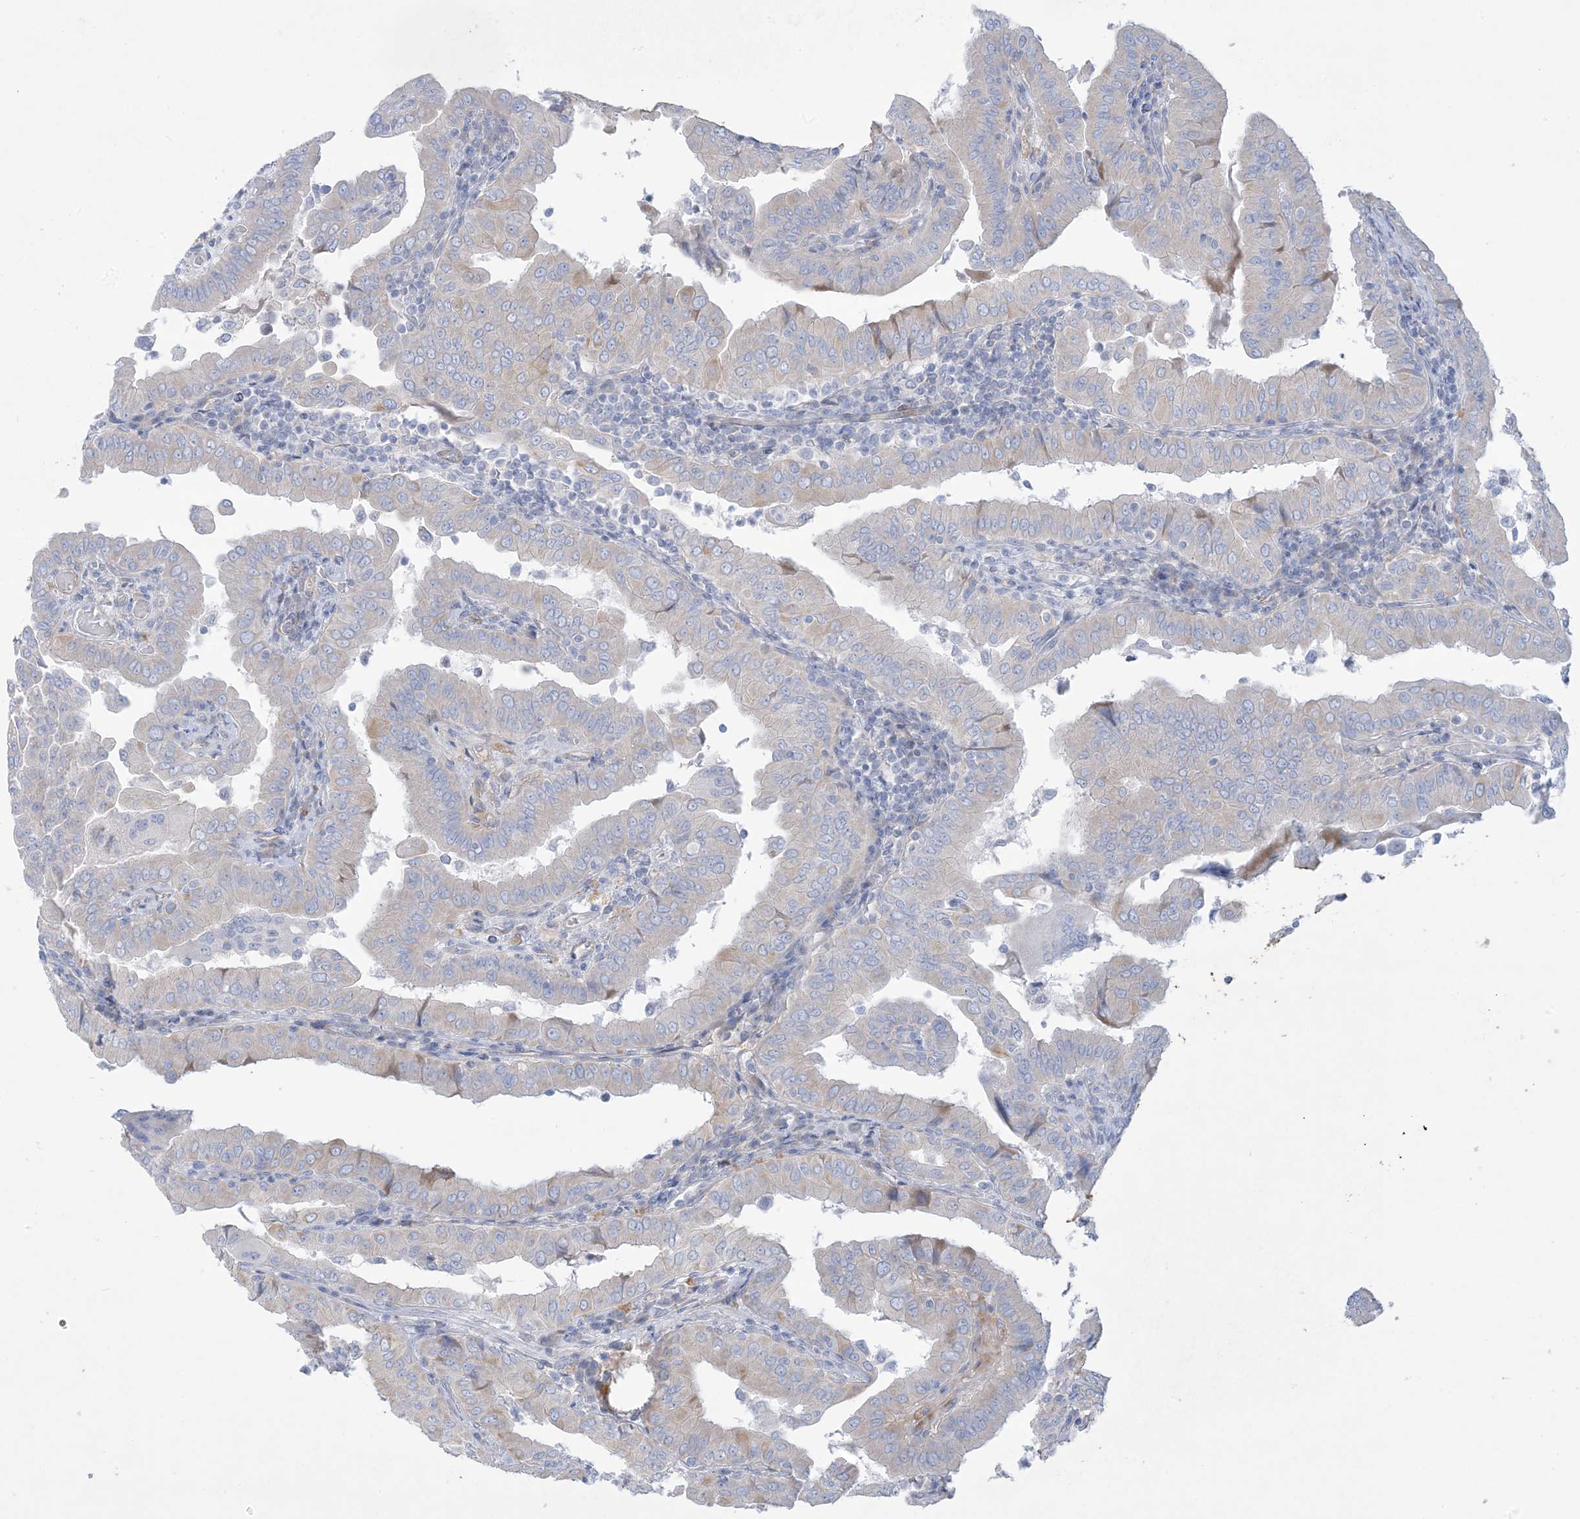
{"staining": {"intensity": "weak", "quantity": "<25%", "location": "cytoplasmic/membranous"}, "tissue": "thyroid cancer", "cell_type": "Tumor cells", "image_type": "cancer", "snomed": [{"axis": "morphology", "description": "Papillary adenocarcinoma, NOS"}, {"axis": "topography", "description": "Thyroid gland"}], "caption": "Immunohistochemistry (IHC) of thyroid papillary adenocarcinoma exhibits no staining in tumor cells.", "gene": "ATP11C", "patient": {"sex": "male", "age": 33}}